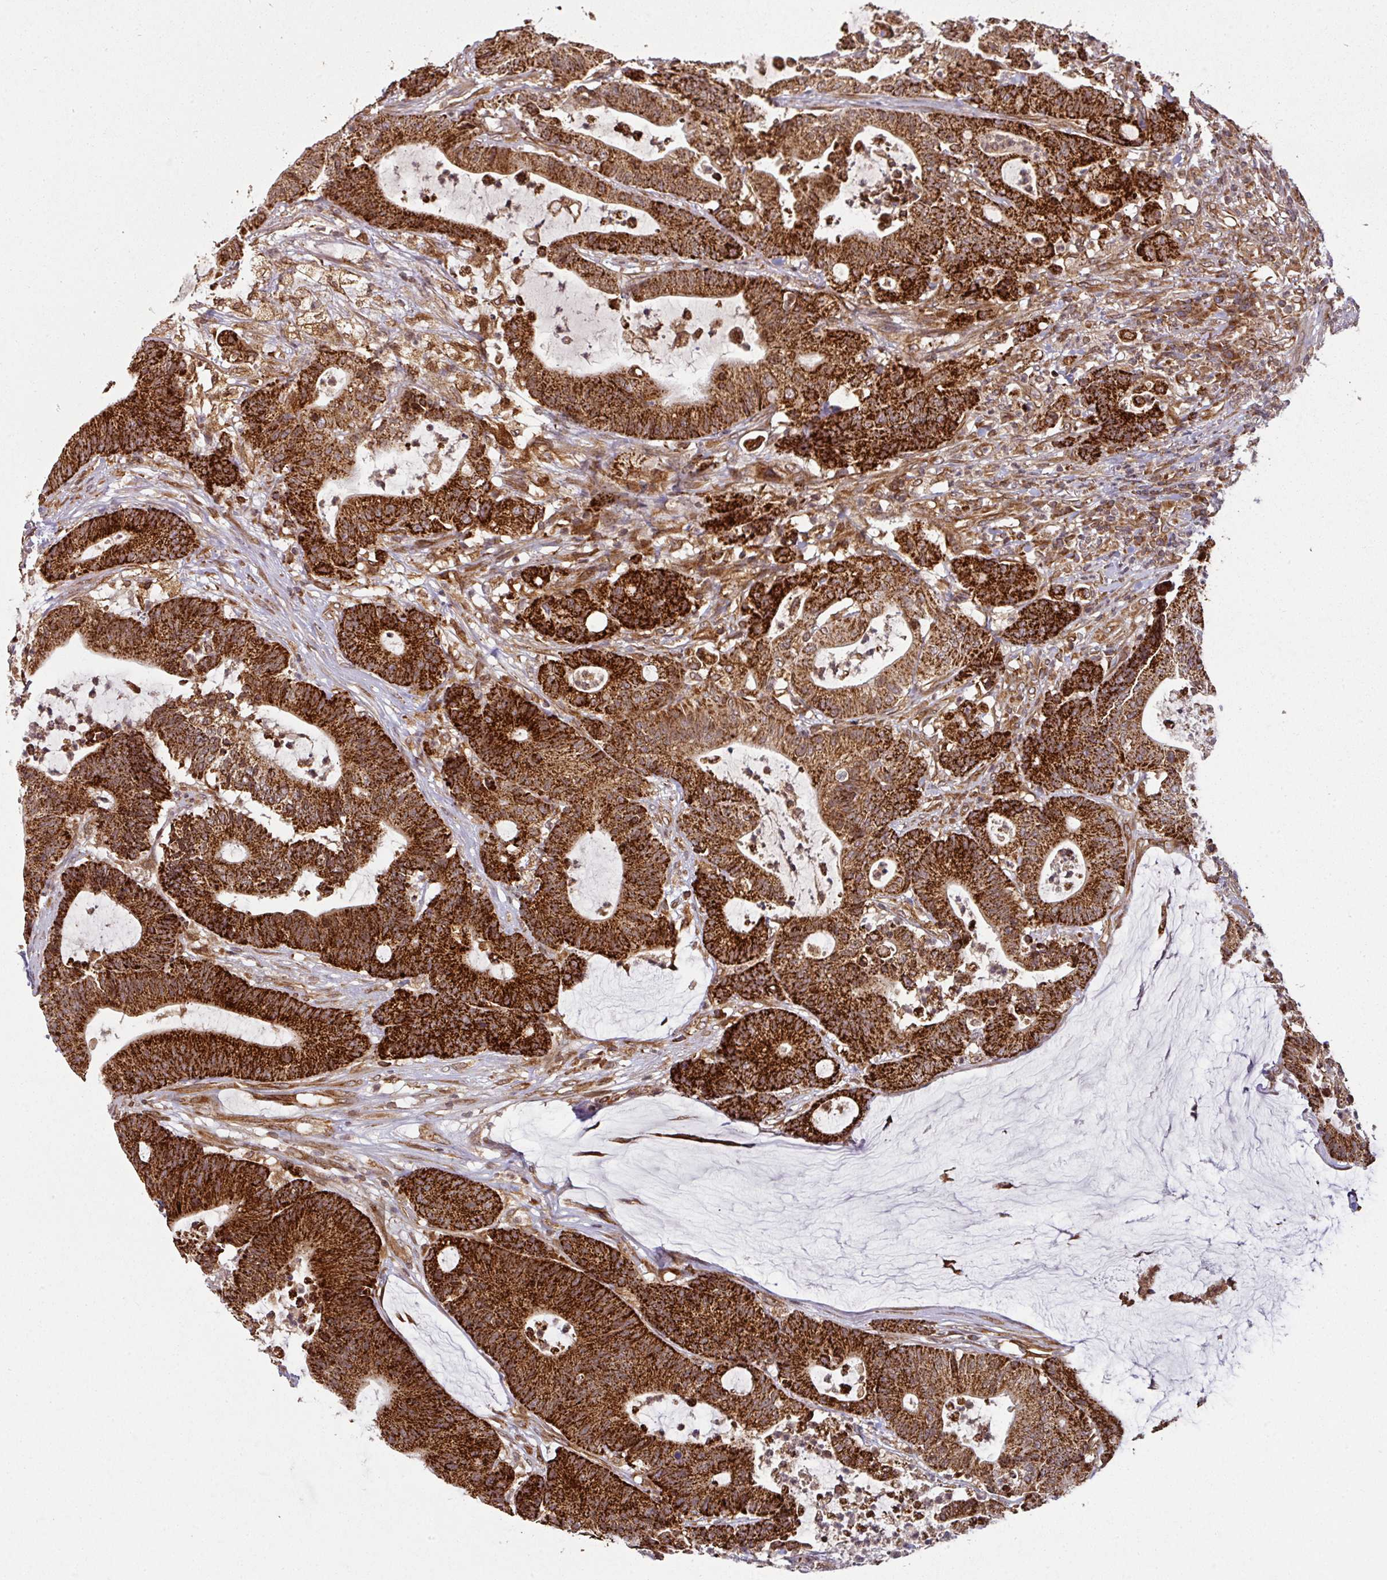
{"staining": {"intensity": "strong", "quantity": ">75%", "location": "cytoplasmic/membranous"}, "tissue": "colorectal cancer", "cell_type": "Tumor cells", "image_type": "cancer", "snomed": [{"axis": "morphology", "description": "Adenocarcinoma, NOS"}, {"axis": "topography", "description": "Colon"}], "caption": "Tumor cells exhibit high levels of strong cytoplasmic/membranous staining in about >75% of cells in human adenocarcinoma (colorectal).", "gene": "TRAP1", "patient": {"sex": "female", "age": 84}}